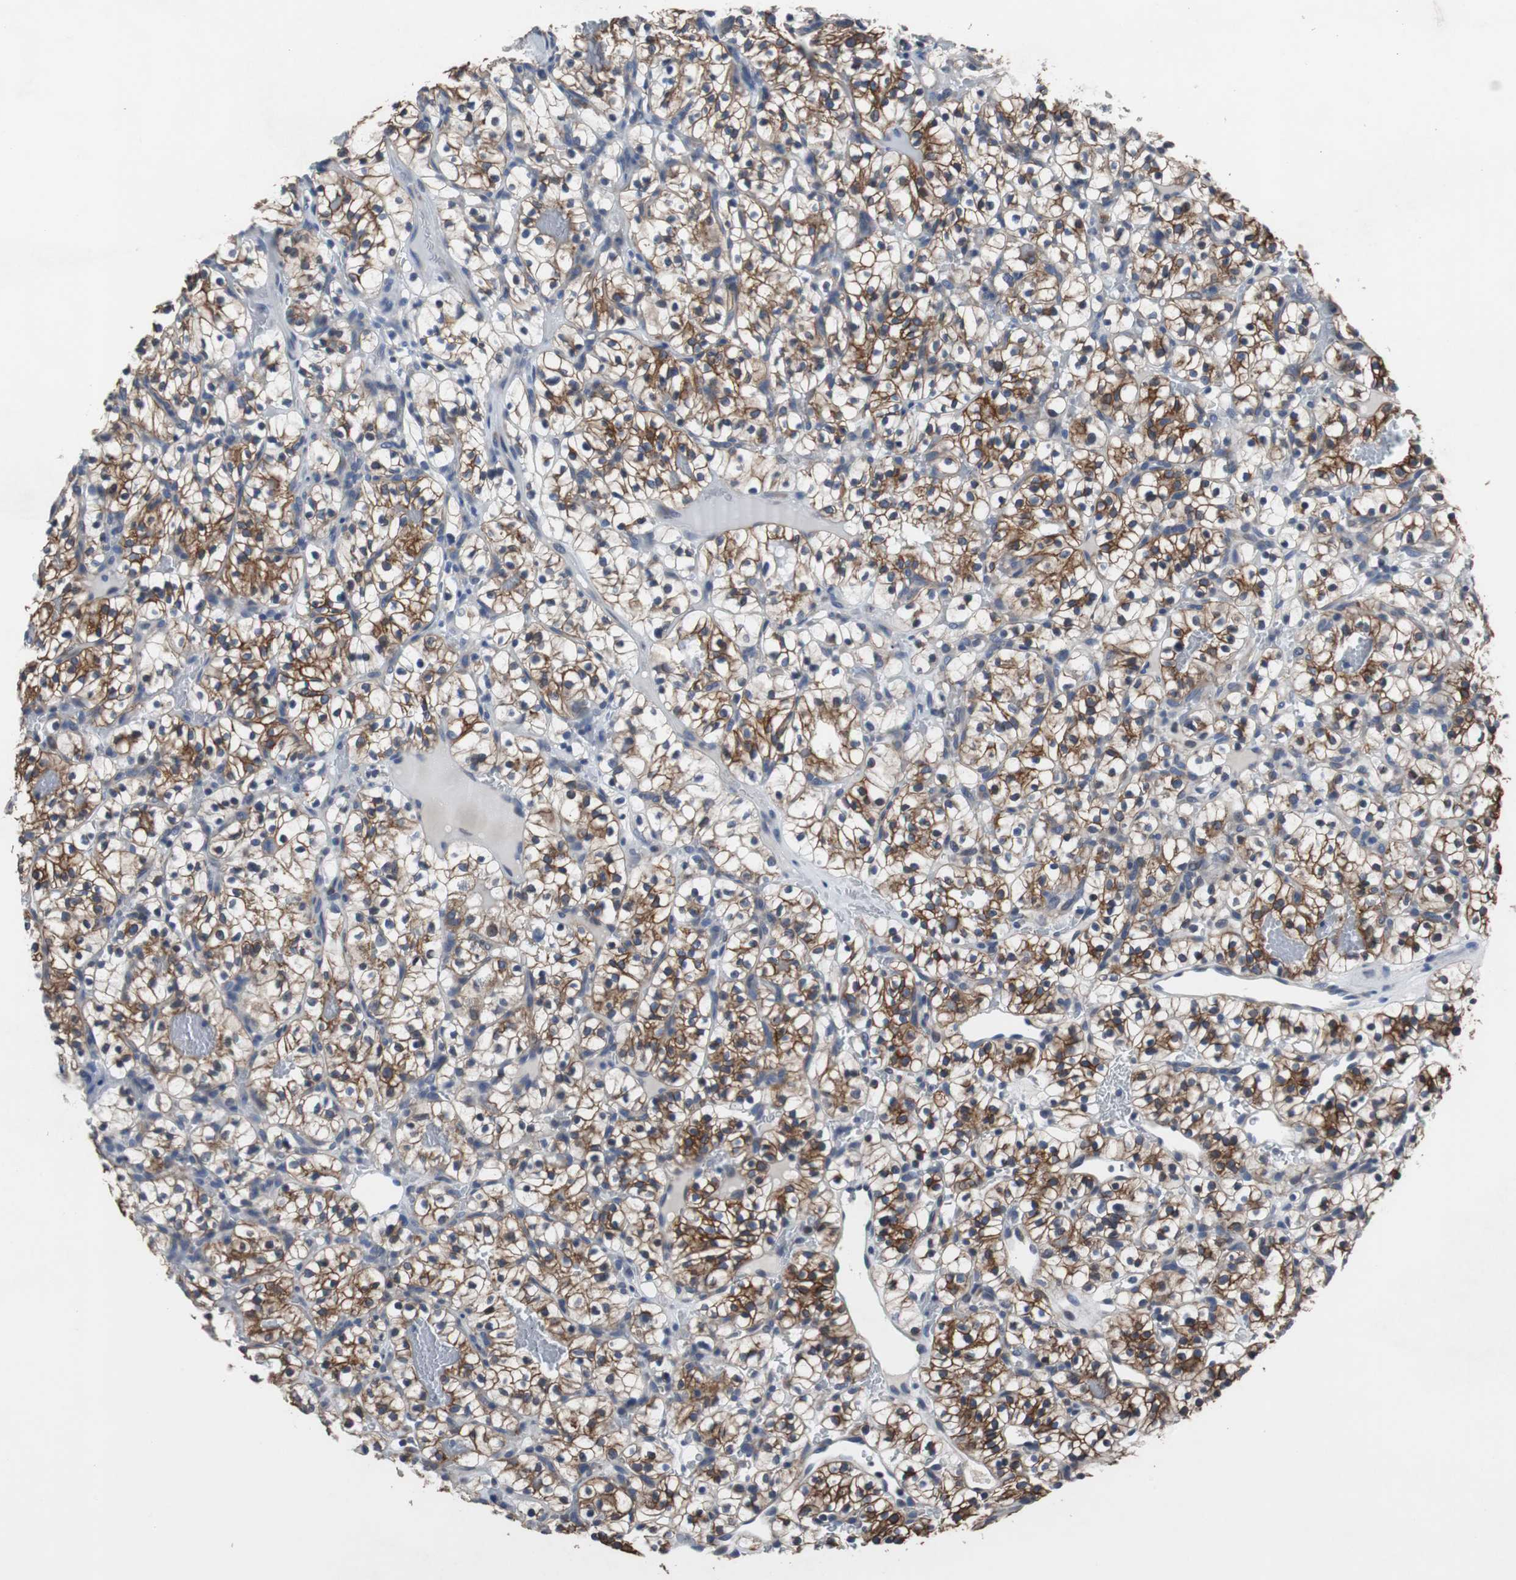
{"staining": {"intensity": "strong", "quantity": "25%-75%", "location": "cytoplasmic/membranous"}, "tissue": "renal cancer", "cell_type": "Tumor cells", "image_type": "cancer", "snomed": [{"axis": "morphology", "description": "Adenocarcinoma, NOS"}, {"axis": "topography", "description": "Kidney"}], "caption": "Renal cancer (adenocarcinoma) was stained to show a protein in brown. There is high levels of strong cytoplasmic/membranous expression in approximately 25%-75% of tumor cells. Nuclei are stained in blue.", "gene": "USP10", "patient": {"sex": "female", "age": 57}}